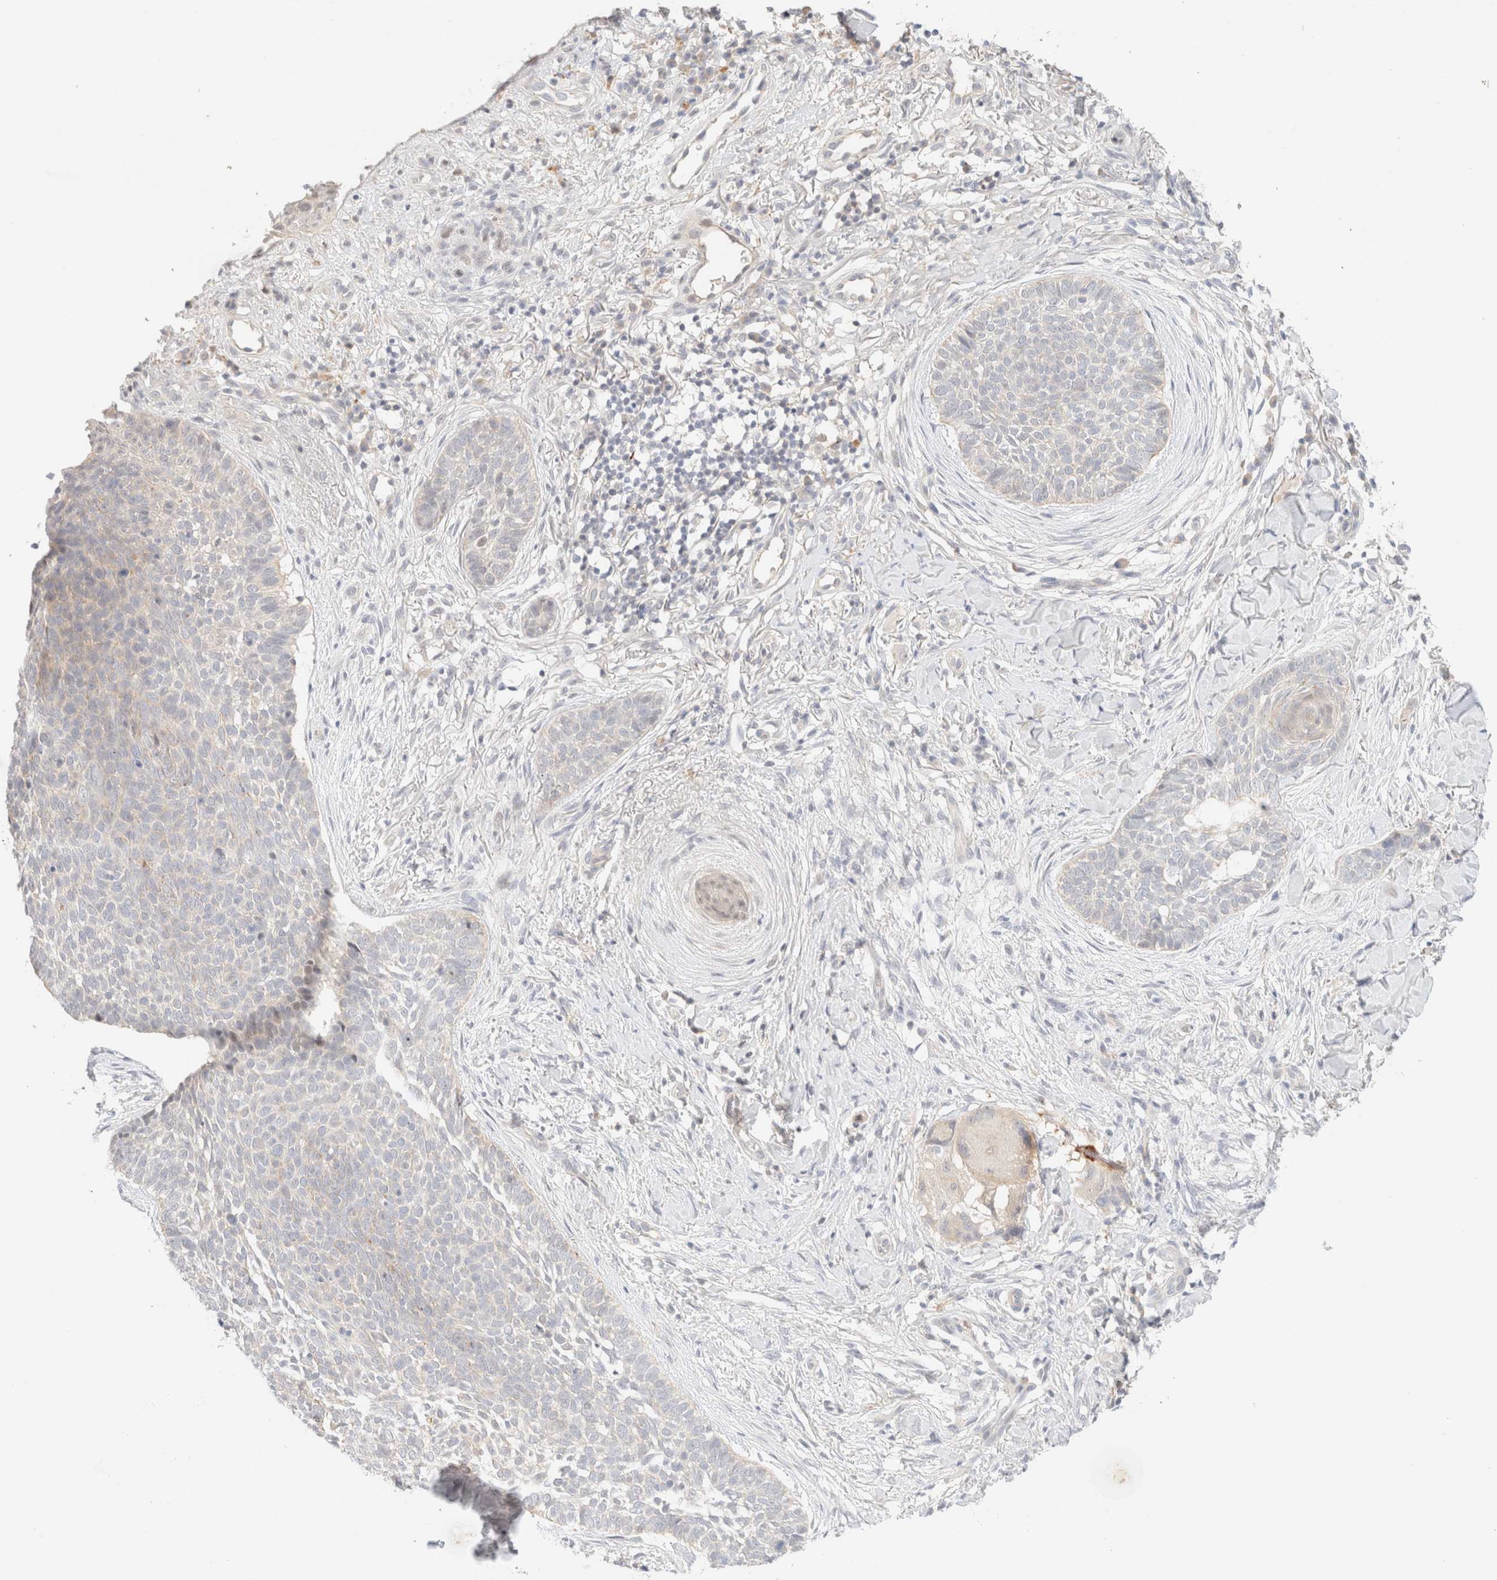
{"staining": {"intensity": "negative", "quantity": "none", "location": "none"}, "tissue": "skin cancer", "cell_type": "Tumor cells", "image_type": "cancer", "snomed": [{"axis": "morphology", "description": "Normal tissue, NOS"}, {"axis": "morphology", "description": "Basal cell carcinoma"}, {"axis": "topography", "description": "Skin"}], "caption": "Immunohistochemistry of human skin cancer (basal cell carcinoma) shows no positivity in tumor cells.", "gene": "SGSM2", "patient": {"sex": "male", "age": 67}}